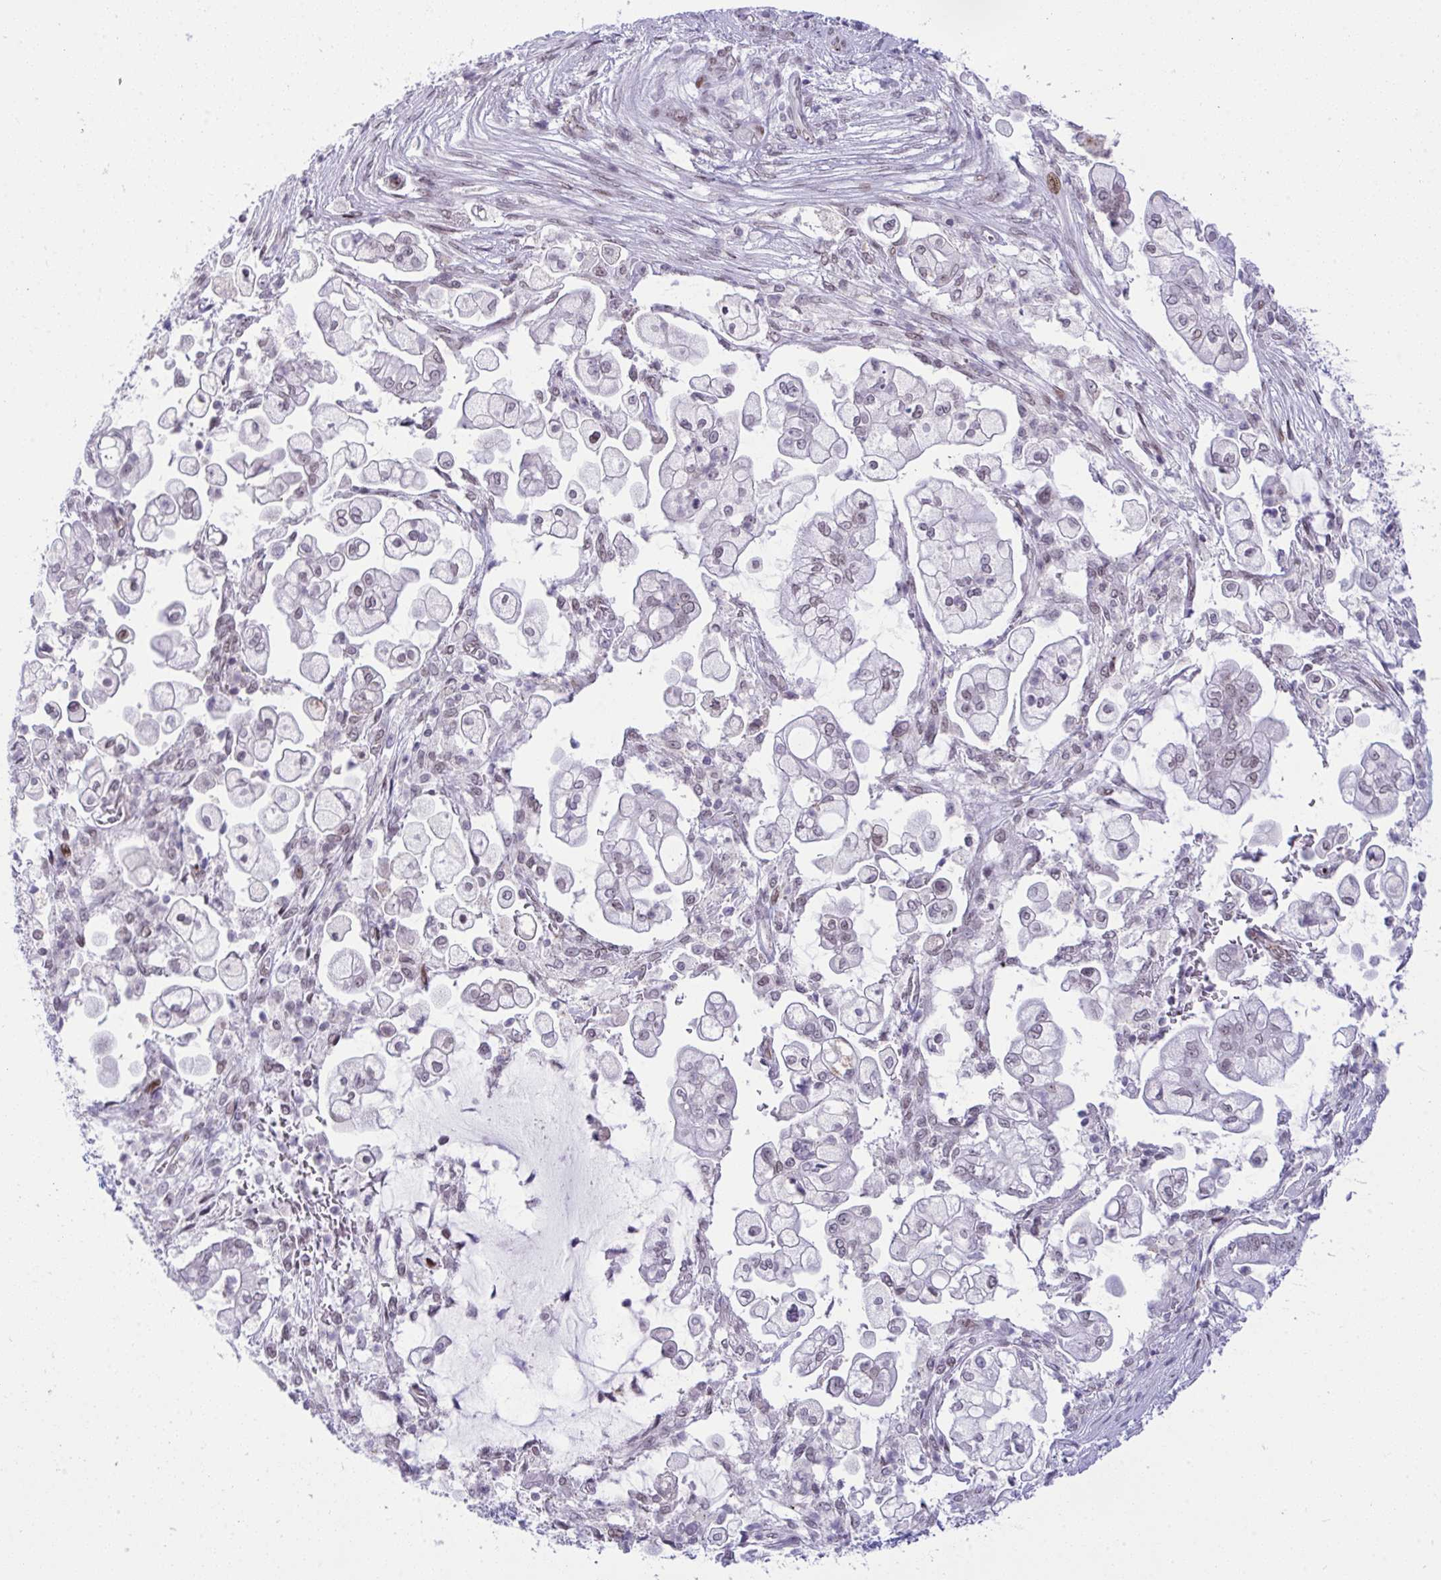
{"staining": {"intensity": "weak", "quantity": "25%-75%", "location": "nuclear"}, "tissue": "pancreatic cancer", "cell_type": "Tumor cells", "image_type": "cancer", "snomed": [{"axis": "morphology", "description": "Adenocarcinoma, NOS"}, {"axis": "topography", "description": "Pancreas"}], "caption": "Adenocarcinoma (pancreatic) was stained to show a protein in brown. There is low levels of weak nuclear staining in approximately 25%-75% of tumor cells. (DAB (3,3'-diaminobenzidine) IHC with brightfield microscopy, high magnification).", "gene": "ZFHX3", "patient": {"sex": "female", "age": 69}}